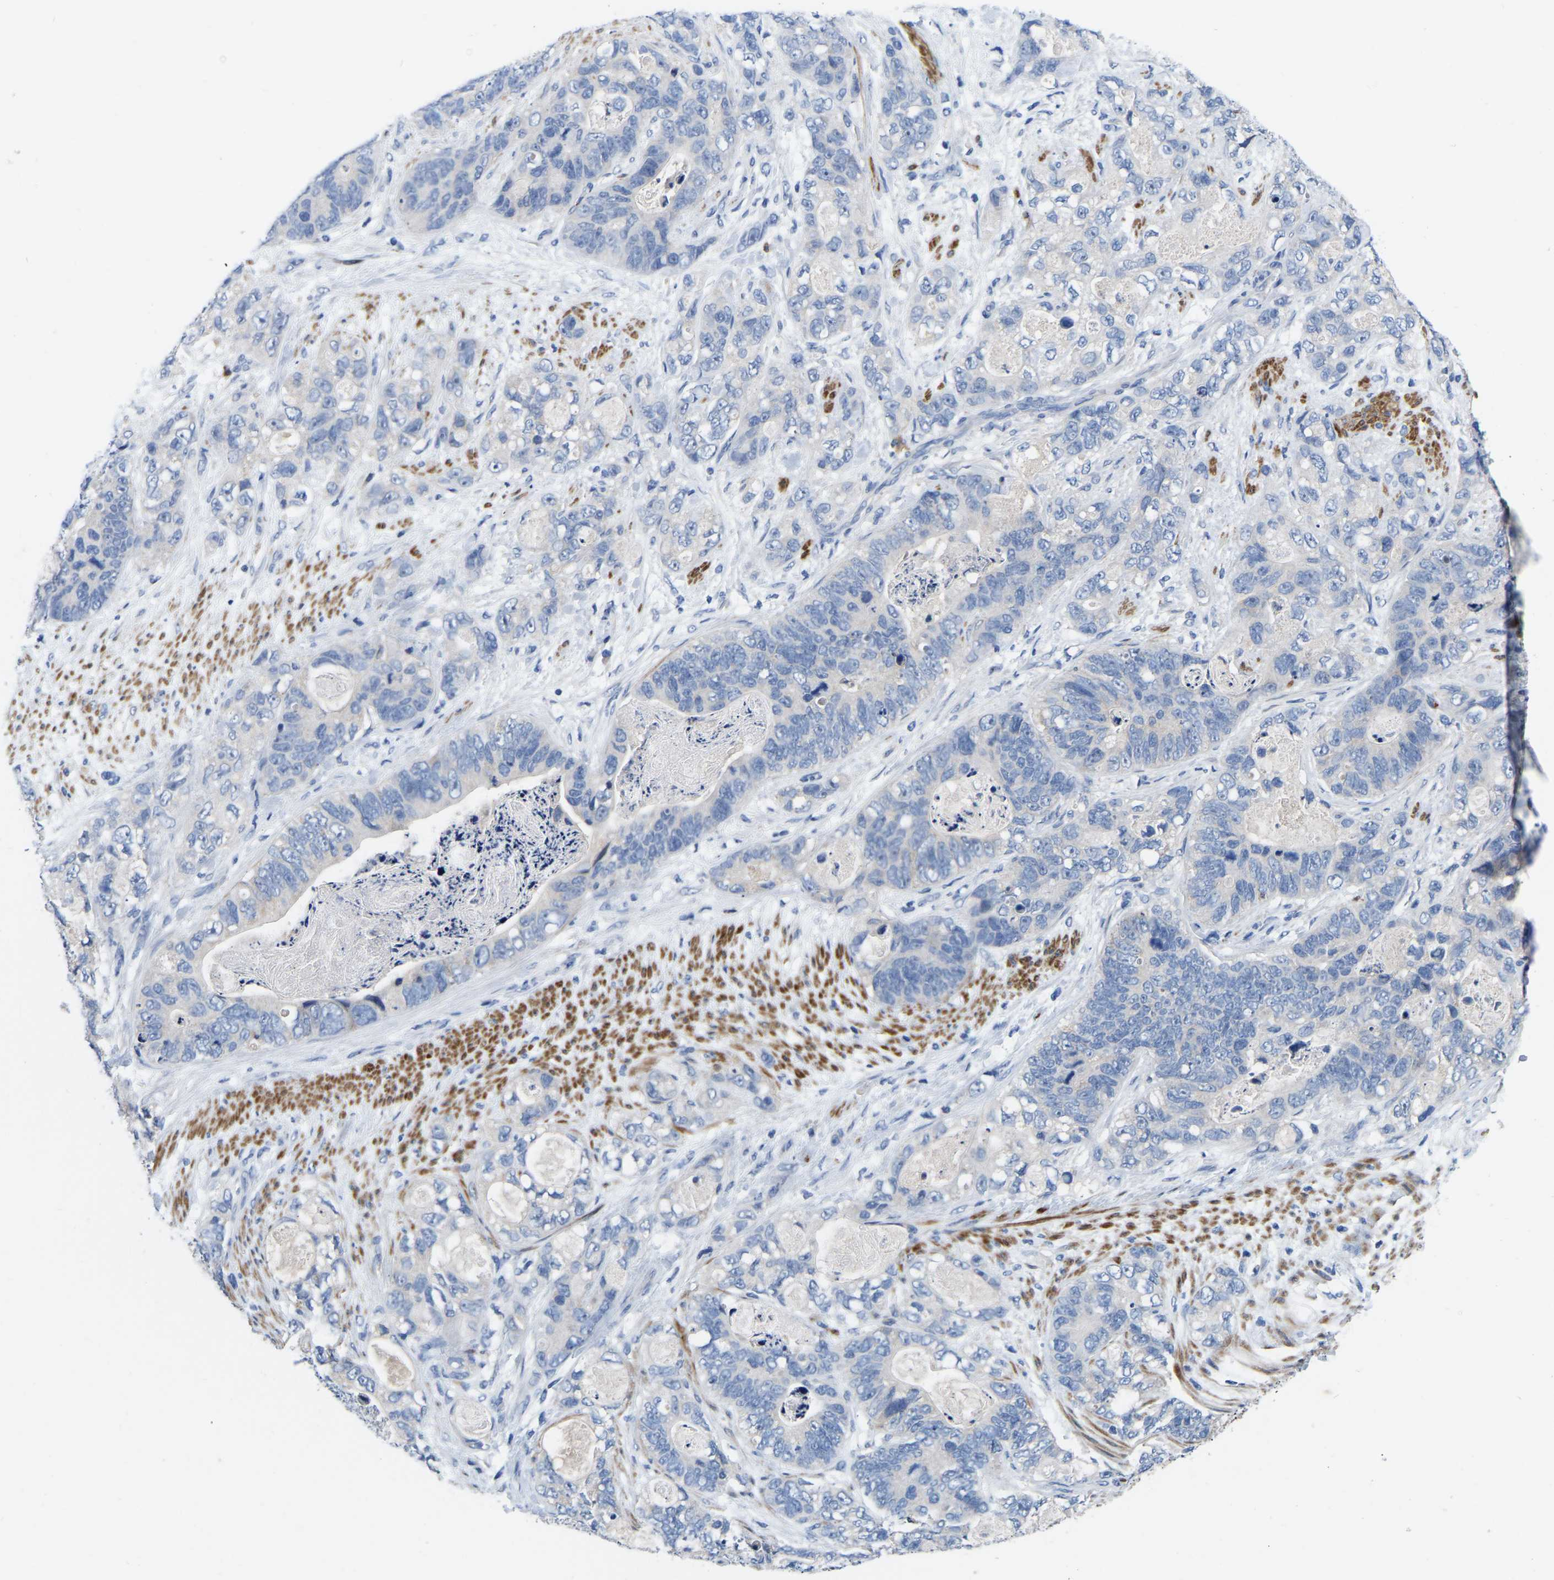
{"staining": {"intensity": "negative", "quantity": "none", "location": "none"}, "tissue": "stomach cancer", "cell_type": "Tumor cells", "image_type": "cancer", "snomed": [{"axis": "morphology", "description": "Normal tissue, NOS"}, {"axis": "morphology", "description": "Adenocarcinoma, NOS"}, {"axis": "topography", "description": "Stomach"}], "caption": "Image shows no protein positivity in tumor cells of stomach adenocarcinoma tissue.", "gene": "RAB27B", "patient": {"sex": "female", "age": 89}}